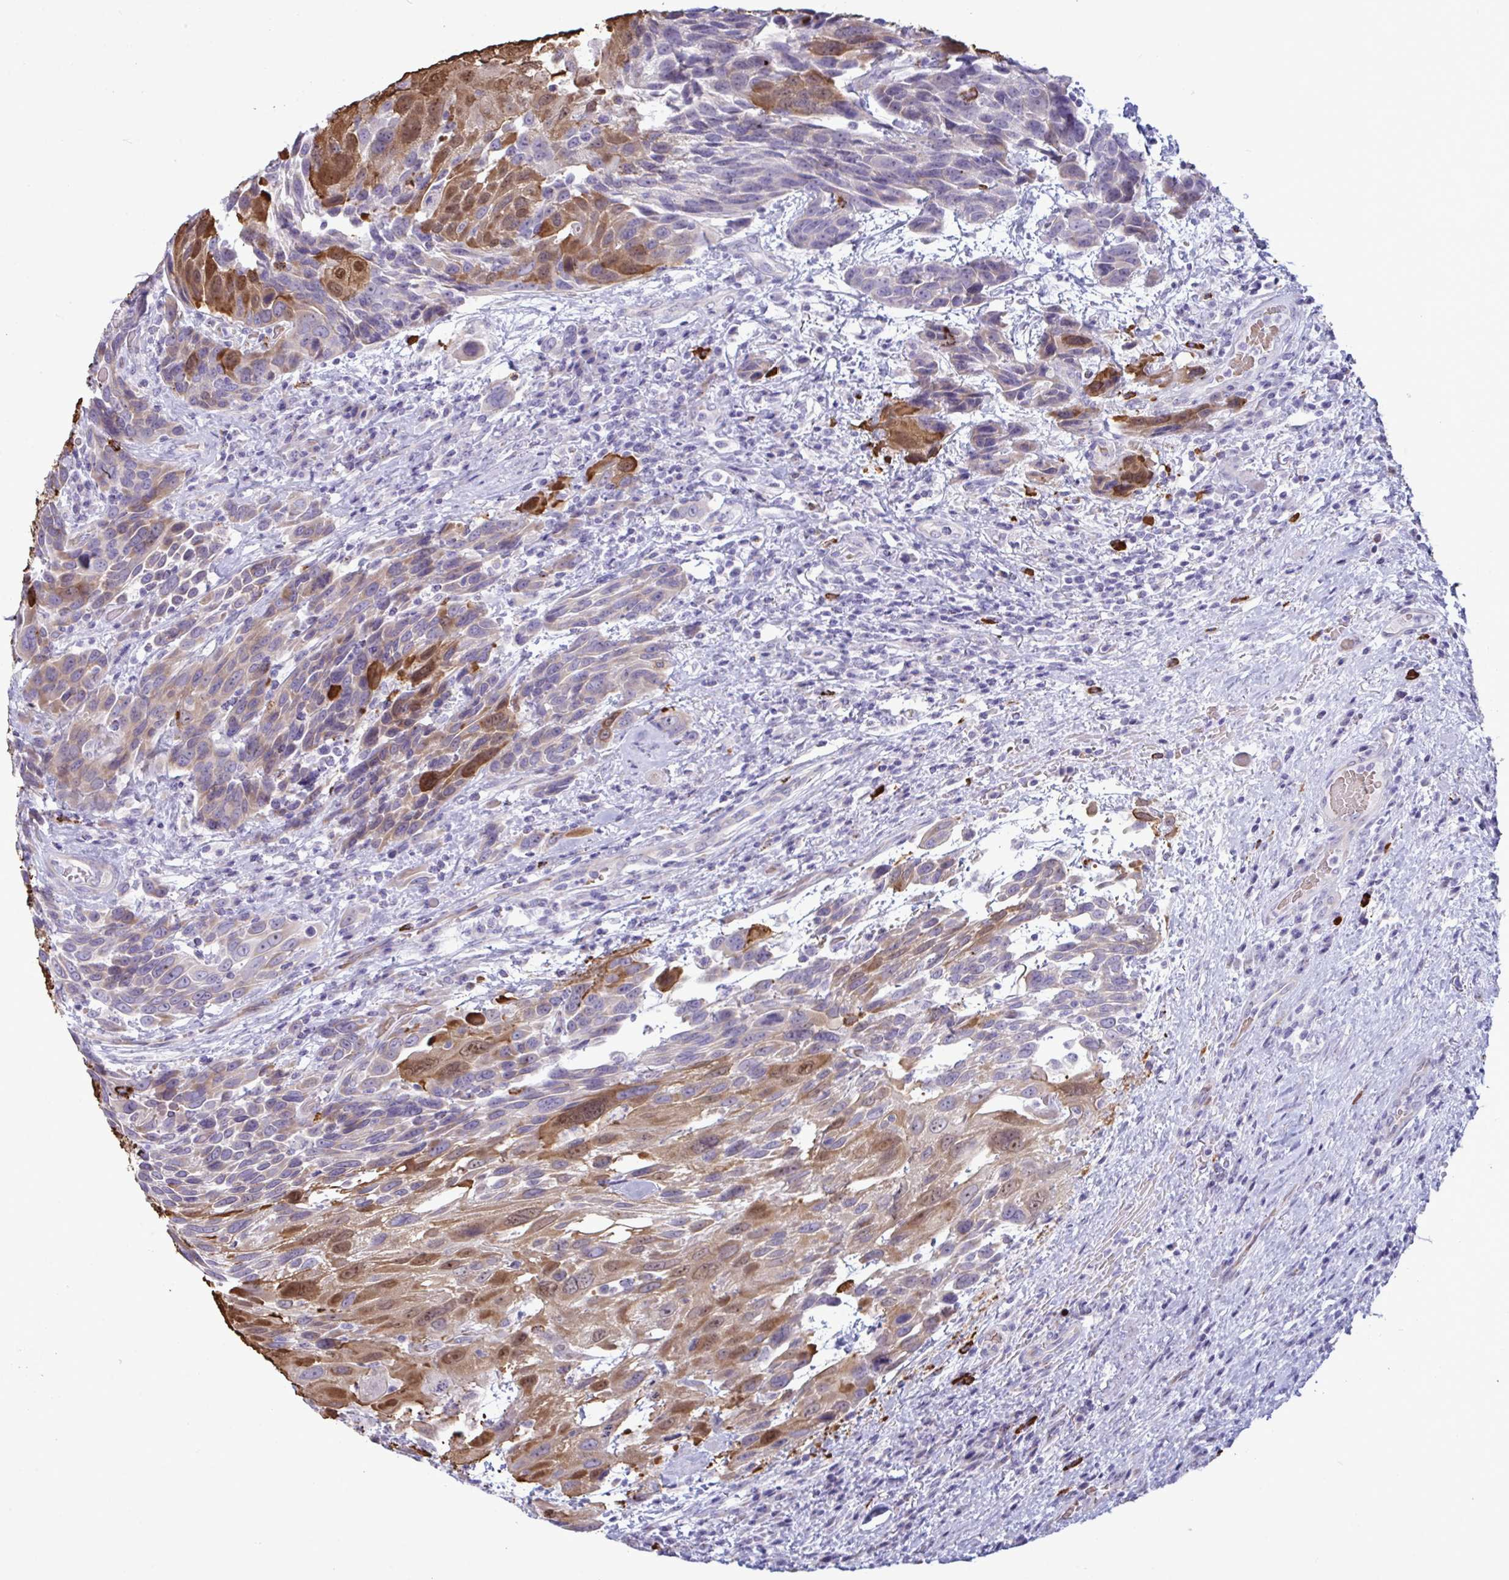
{"staining": {"intensity": "moderate", "quantity": "<25%", "location": "cytoplasmic/membranous,nuclear"}, "tissue": "urothelial cancer", "cell_type": "Tumor cells", "image_type": "cancer", "snomed": [{"axis": "morphology", "description": "Urothelial carcinoma, High grade"}, {"axis": "topography", "description": "Urinary bladder"}], "caption": "A low amount of moderate cytoplasmic/membranous and nuclear positivity is present in approximately <25% of tumor cells in urothelial carcinoma (high-grade) tissue. The staining was performed using DAB (3,3'-diaminobenzidine) to visualize the protein expression in brown, while the nuclei were stained in blue with hematoxylin (Magnification: 20x).", "gene": "ZNF684", "patient": {"sex": "female", "age": 70}}